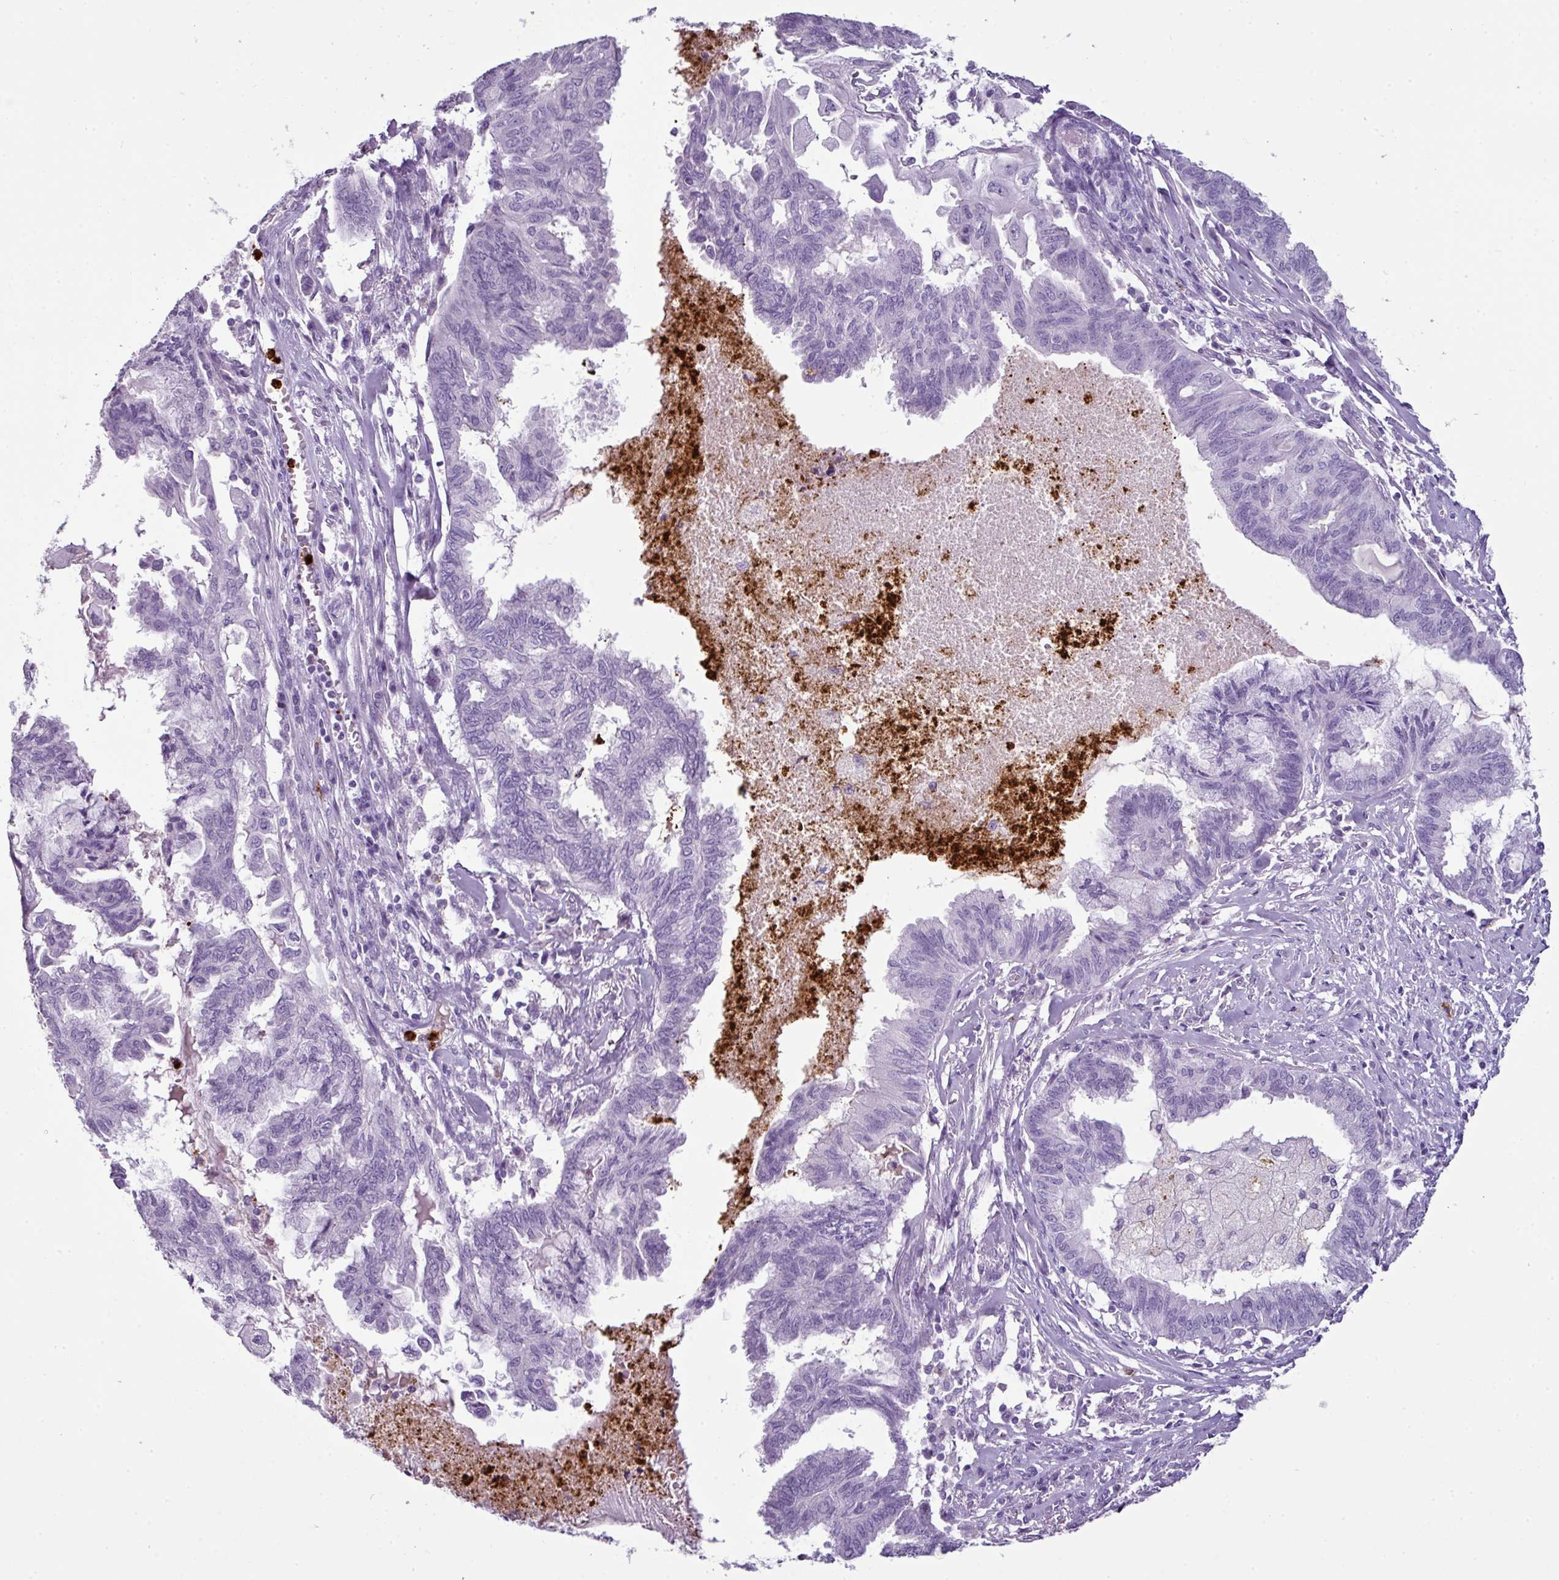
{"staining": {"intensity": "negative", "quantity": "none", "location": "none"}, "tissue": "endometrial cancer", "cell_type": "Tumor cells", "image_type": "cancer", "snomed": [{"axis": "morphology", "description": "Adenocarcinoma, NOS"}, {"axis": "topography", "description": "Endometrium"}], "caption": "This histopathology image is of endometrial cancer stained with IHC to label a protein in brown with the nuclei are counter-stained blue. There is no staining in tumor cells. The staining is performed using DAB (3,3'-diaminobenzidine) brown chromogen with nuclei counter-stained in using hematoxylin.", "gene": "CTSG", "patient": {"sex": "female", "age": 86}}